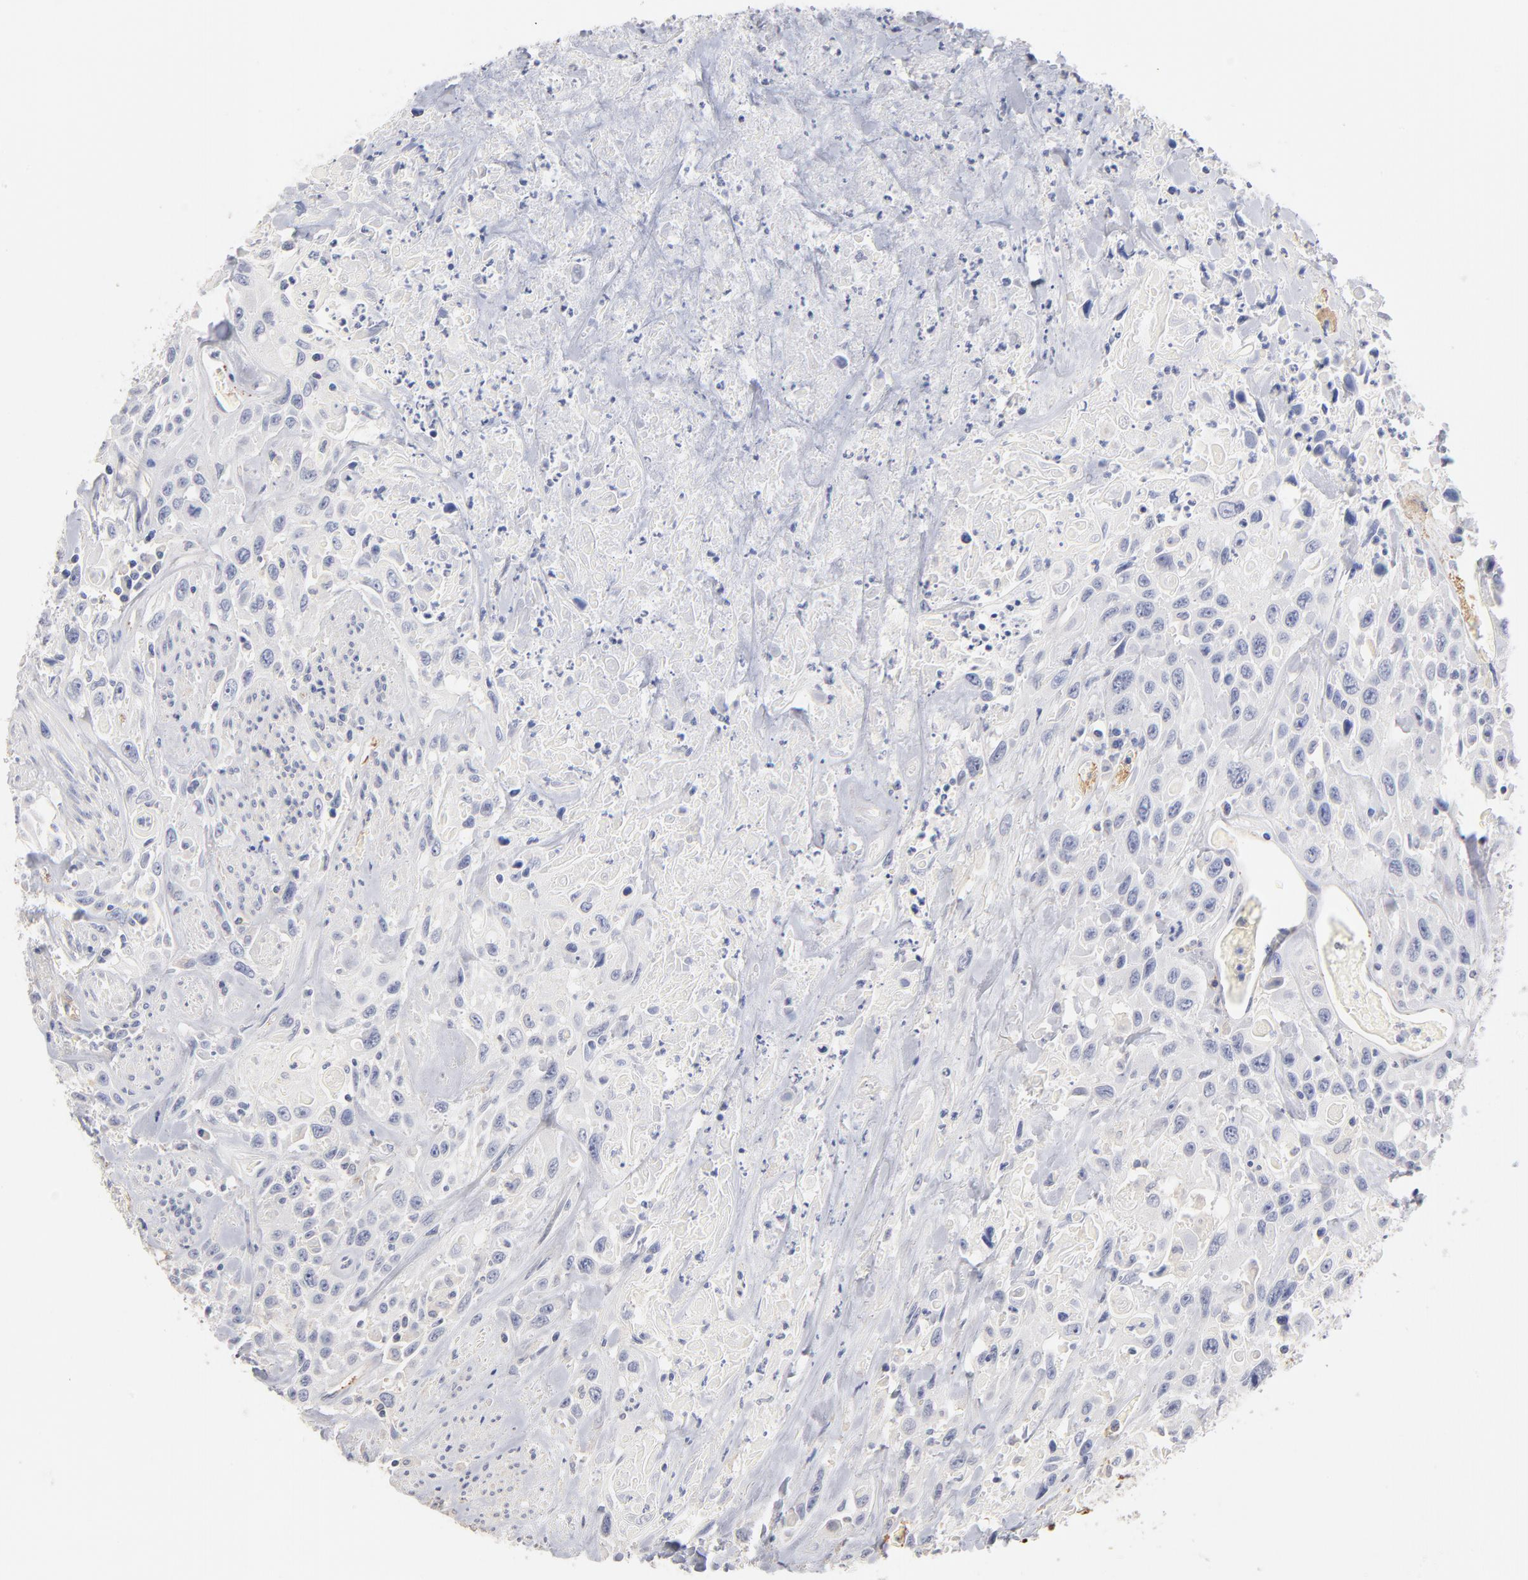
{"staining": {"intensity": "negative", "quantity": "none", "location": "none"}, "tissue": "urothelial cancer", "cell_type": "Tumor cells", "image_type": "cancer", "snomed": [{"axis": "morphology", "description": "Urothelial carcinoma, High grade"}, {"axis": "topography", "description": "Urinary bladder"}], "caption": "Immunohistochemistry (IHC) micrograph of neoplastic tissue: human urothelial cancer stained with DAB (3,3'-diaminobenzidine) demonstrates no significant protein positivity in tumor cells.", "gene": "ITGA8", "patient": {"sex": "female", "age": 84}}